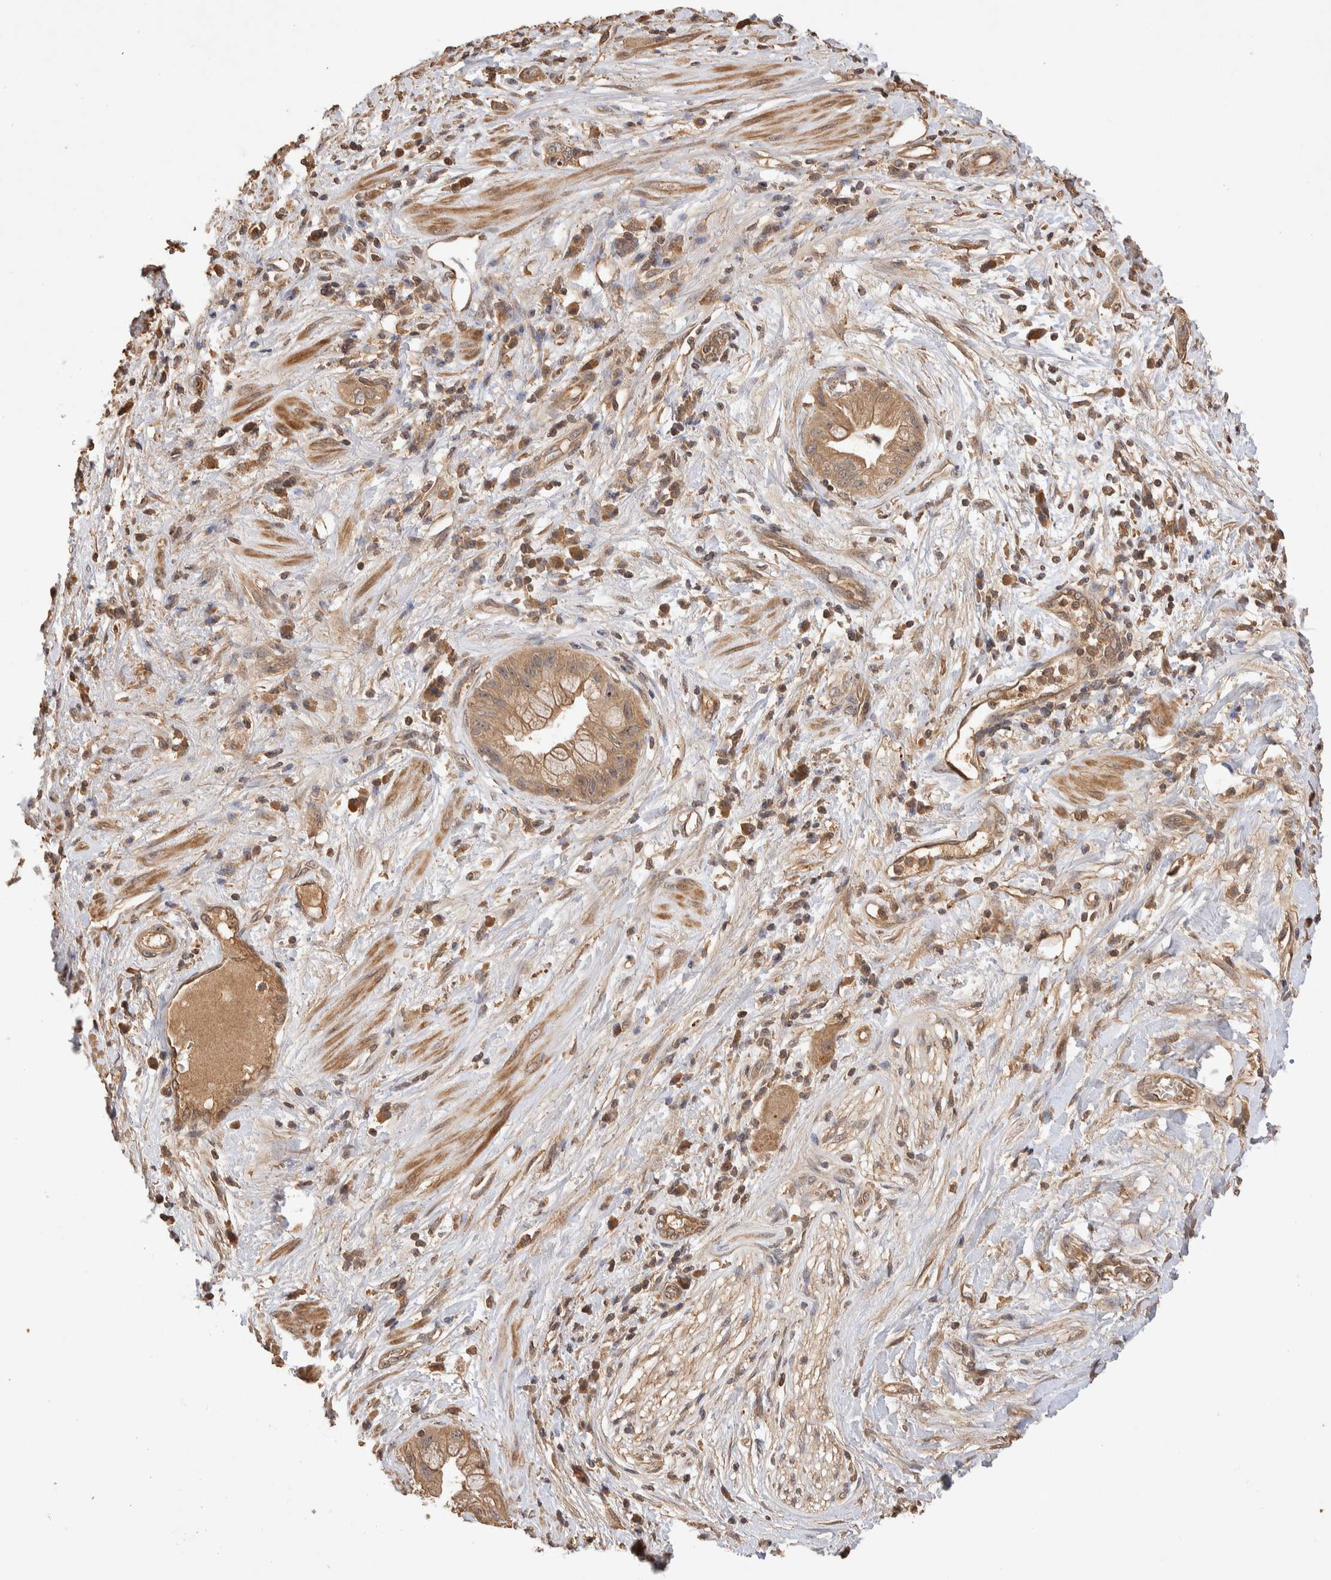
{"staining": {"intensity": "moderate", "quantity": ">75%", "location": "cytoplasmic/membranous"}, "tissue": "pancreatic cancer", "cell_type": "Tumor cells", "image_type": "cancer", "snomed": [{"axis": "morphology", "description": "Adenocarcinoma, NOS"}, {"axis": "topography", "description": "Pancreas"}], "caption": "Immunohistochemistry (IHC) (DAB (3,3'-diaminobenzidine)) staining of human pancreatic adenocarcinoma reveals moderate cytoplasmic/membranous protein staining in about >75% of tumor cells. (IHC, brightfield microscopy, high magnification).", "gene": "NSMAF", "patient": {"sex": "female", "age": 73}}